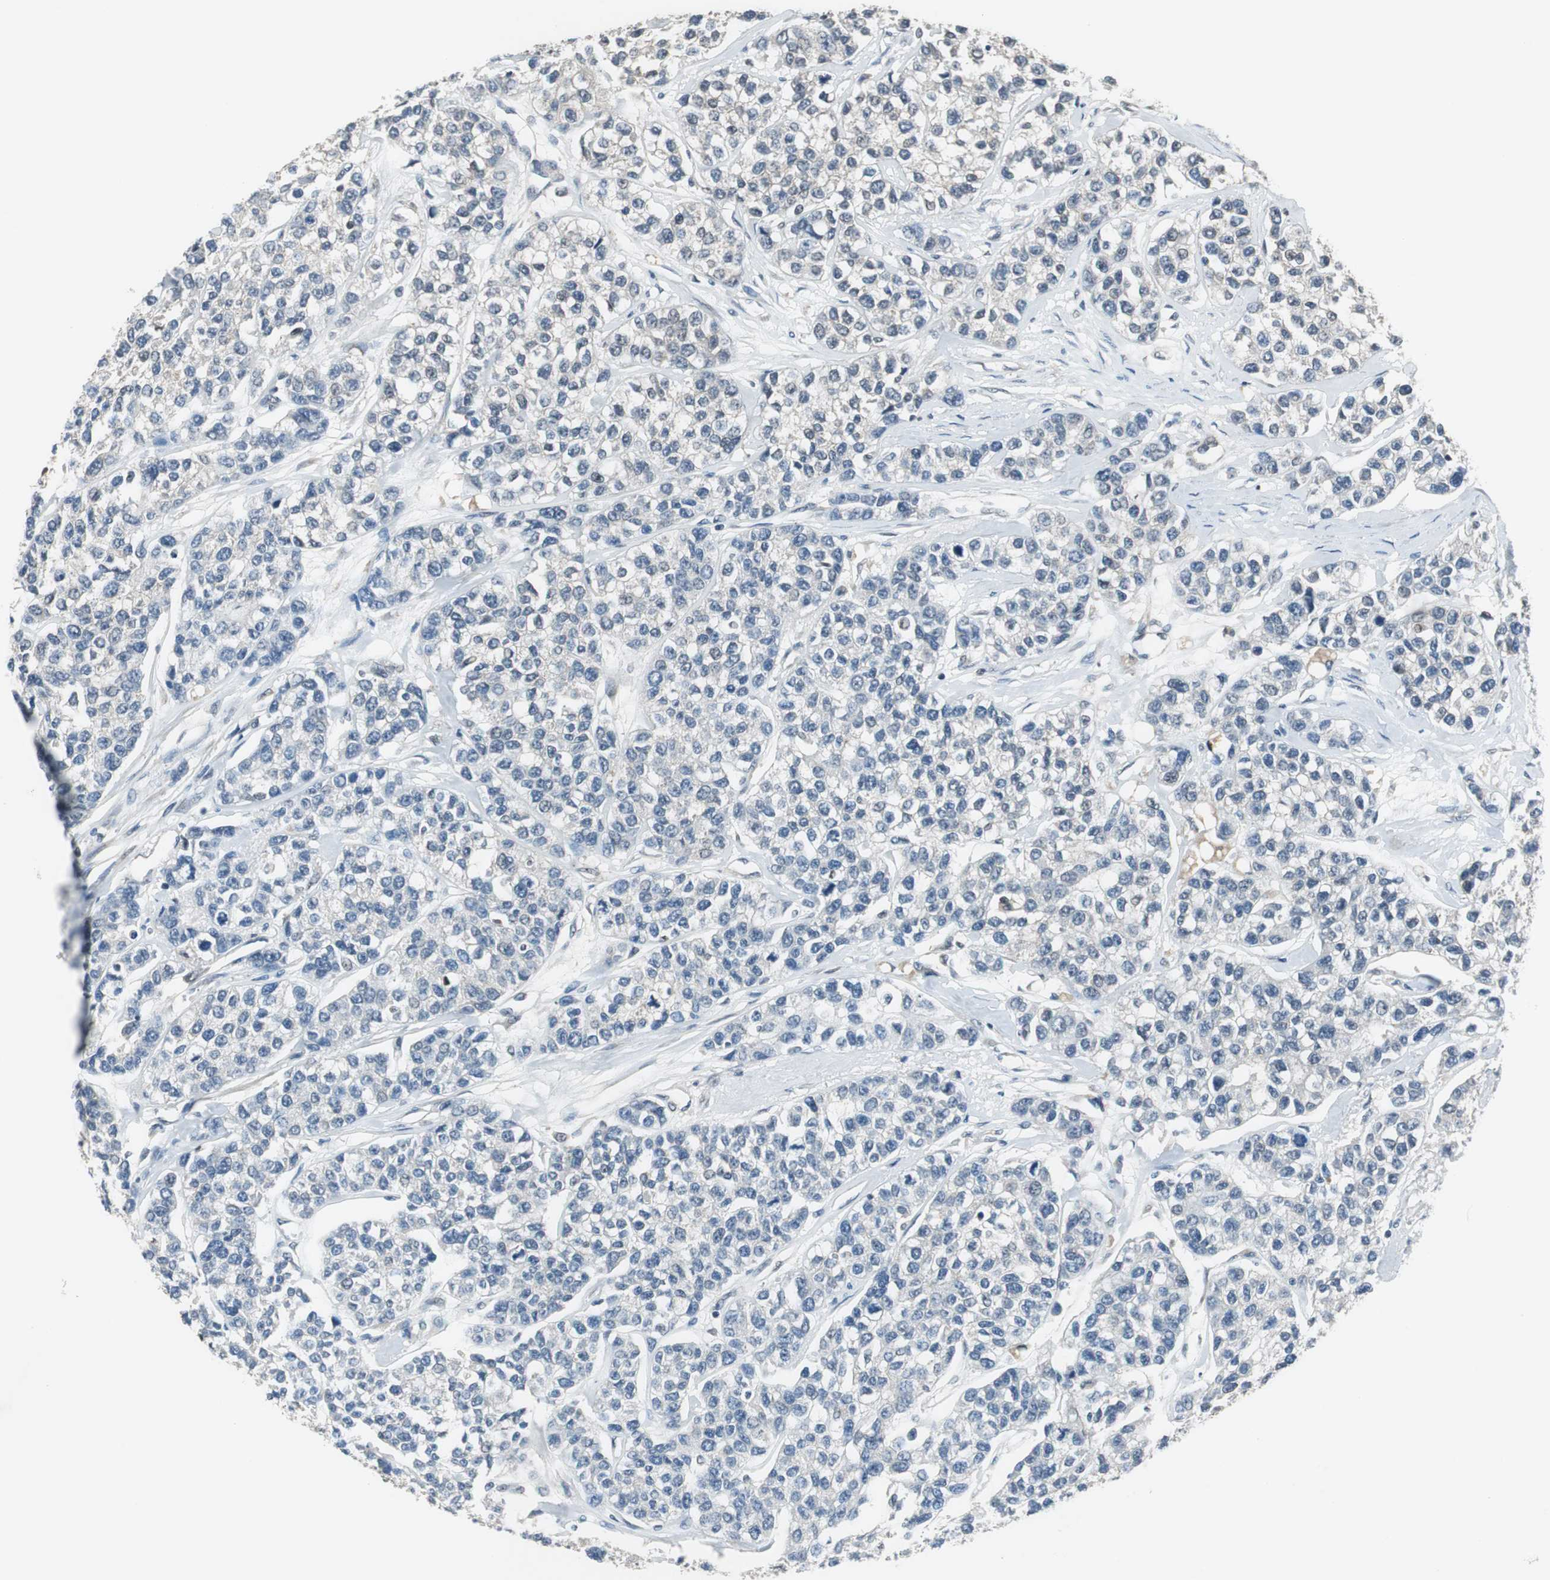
{"staining": {"intensity": "negative", "quantity": "none", "location": "none"}, "tissue": "breast cancer", "cell_type": "Tumor cells", "image_type": "cancer", "snomed": [{"axis": "morphology", "description": "Duct carcinoma"}, {"axis": "topography", "description": "Breast"}], "caption": "Immunohistochemistry (IHC) of breast infiltrating ductal carcinoma displays no positivity in tumor cells.", "gene": "MAFB", "patient": {"sex": "female", "age": 51}}